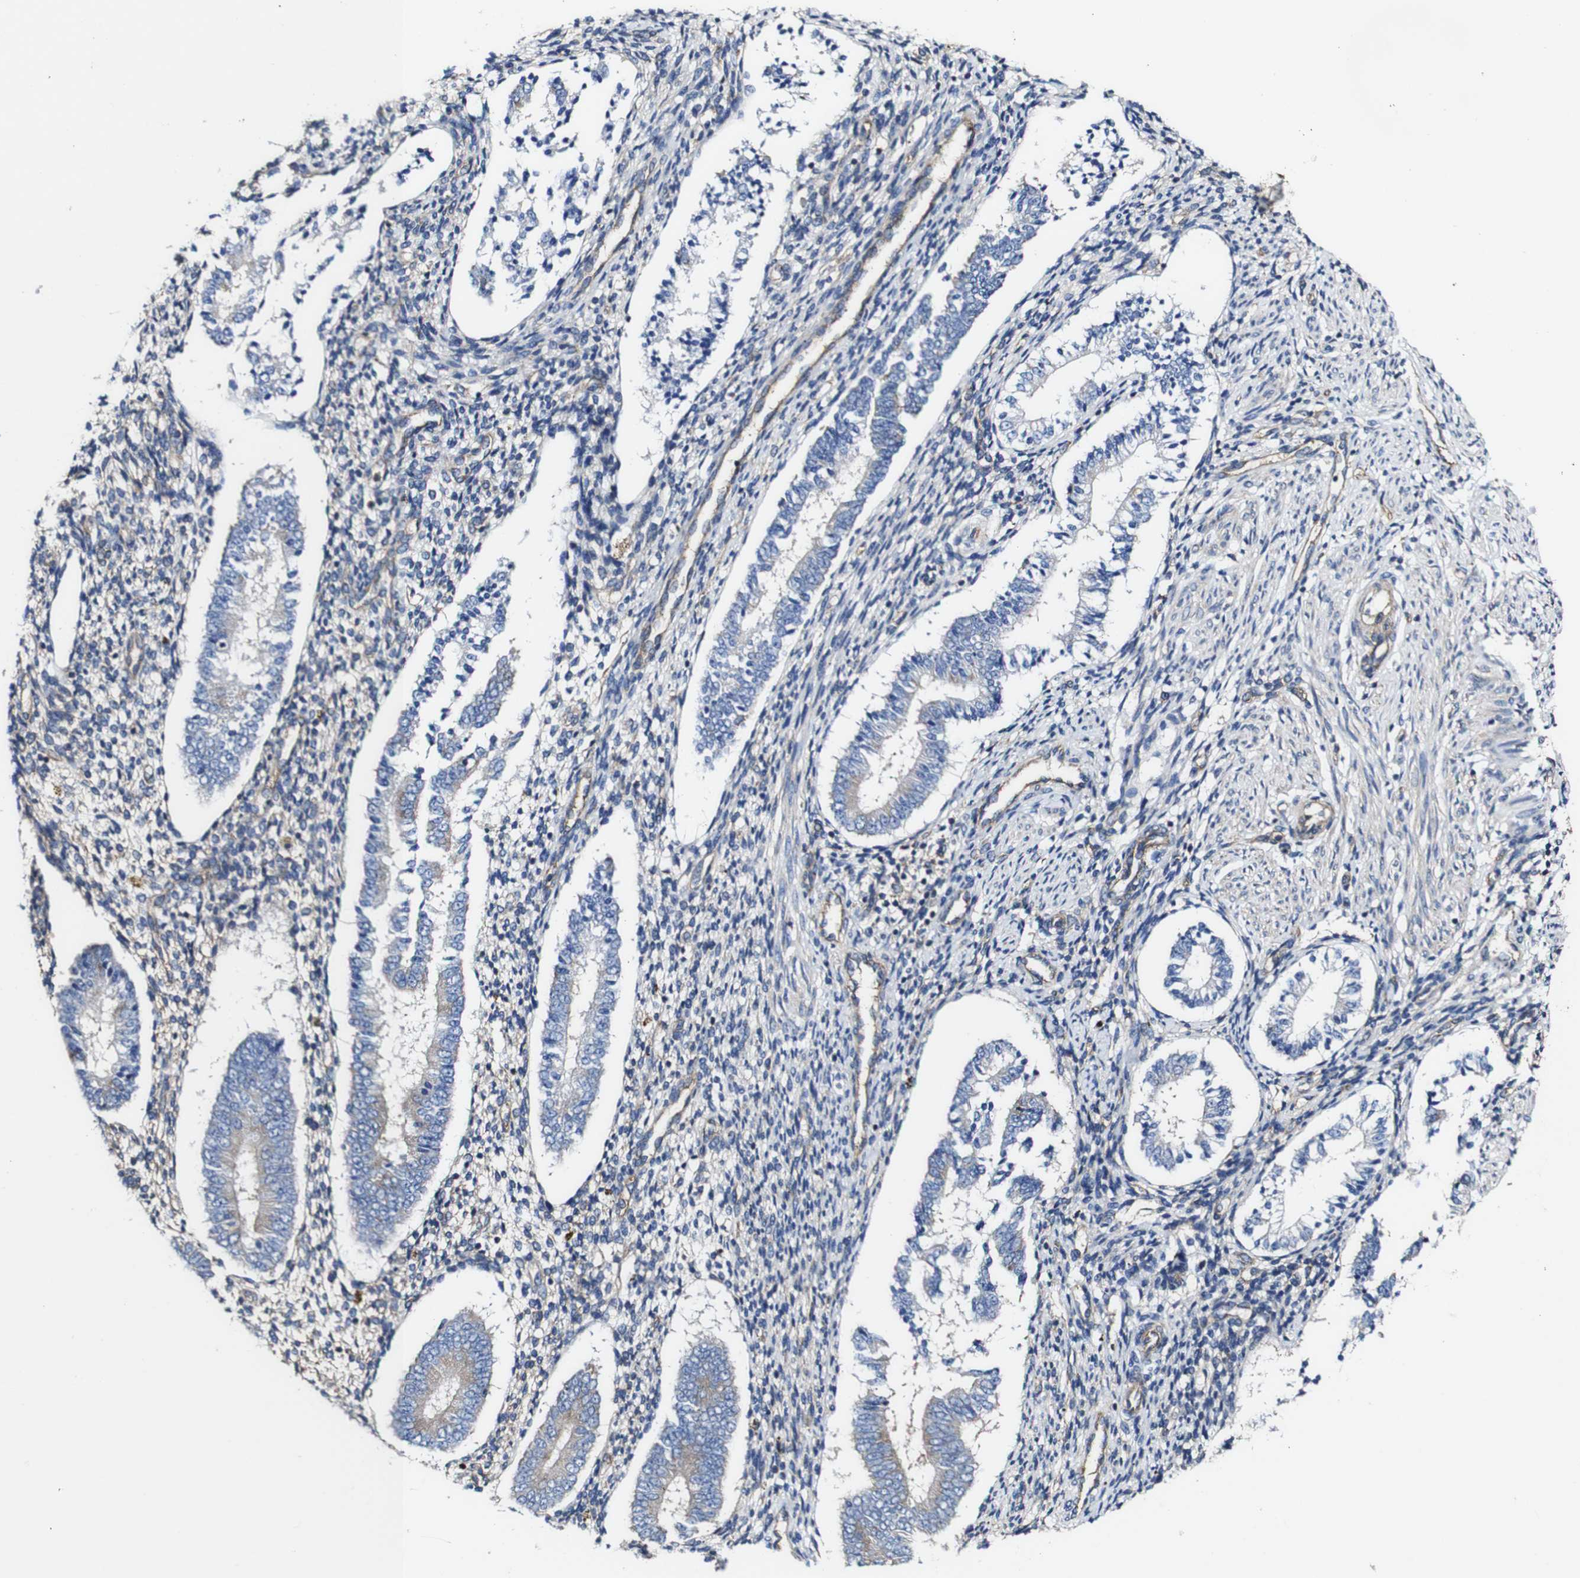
{"staining": {"intensity": "moderate", "quantity": "25%-75%", "location": "cytoplasmic/membranous"}, "tissue": "endometrium", "cell_type": "Cells in endometrial stroma", "image_type": "normal", "snomed": [{"axis": "morphology", "description": "Normal tissue, NOS"}, {"axis": "topography", "description": "Endometrium"}], "caption": "IHC of benign endometrium shows medium levels of moderate cytoplasmic/membranous expression in approximately 25%-75% of cells in endometrial stroma. (Stains: DAB (3,3'-diaminobenzidine) in brown, nuclei in blue, Microscopy: brightfield microscopy at high magnification).", "gene": "CSF1R", "patient": {"sex": "female", "age": 42}}